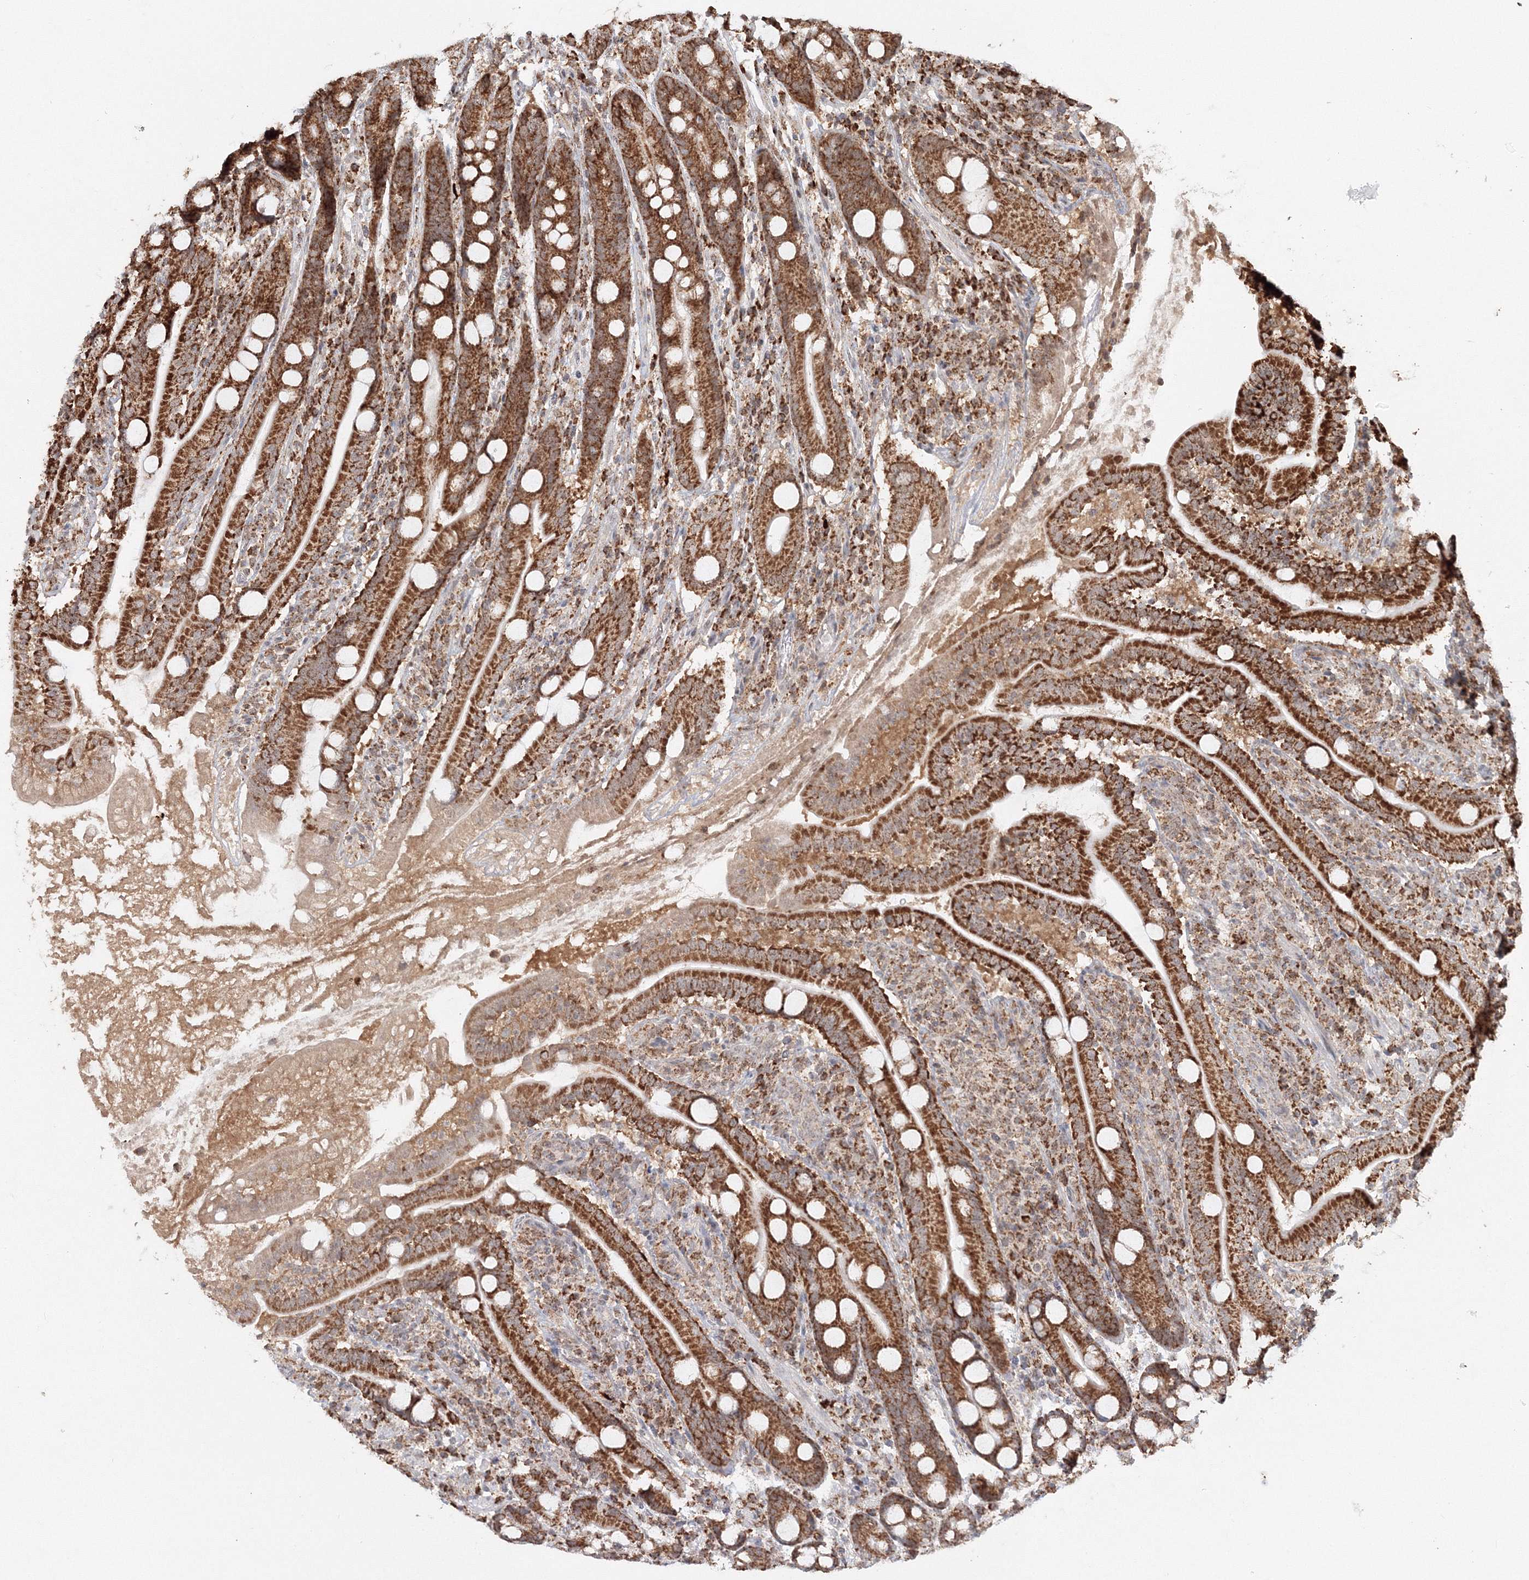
{"staining": {"intensity": "strong", "quantity": ">75%", "location": "cytoplasmic/membranous"}, "tissue": "duodenum", "cell_type": "Glandular cells", "image_type": "normal", "snomed": [{"axis": "morphology", "description": "Normal tissue, NOS"}, {"axis": "topography", "description": "Duodenum"}], "caption": "Human duodenum stained with a protein marker reveals strong staining in glandular cells.", "gene": "PSMD6", "patient": {"sex": "male", "age": 35}}